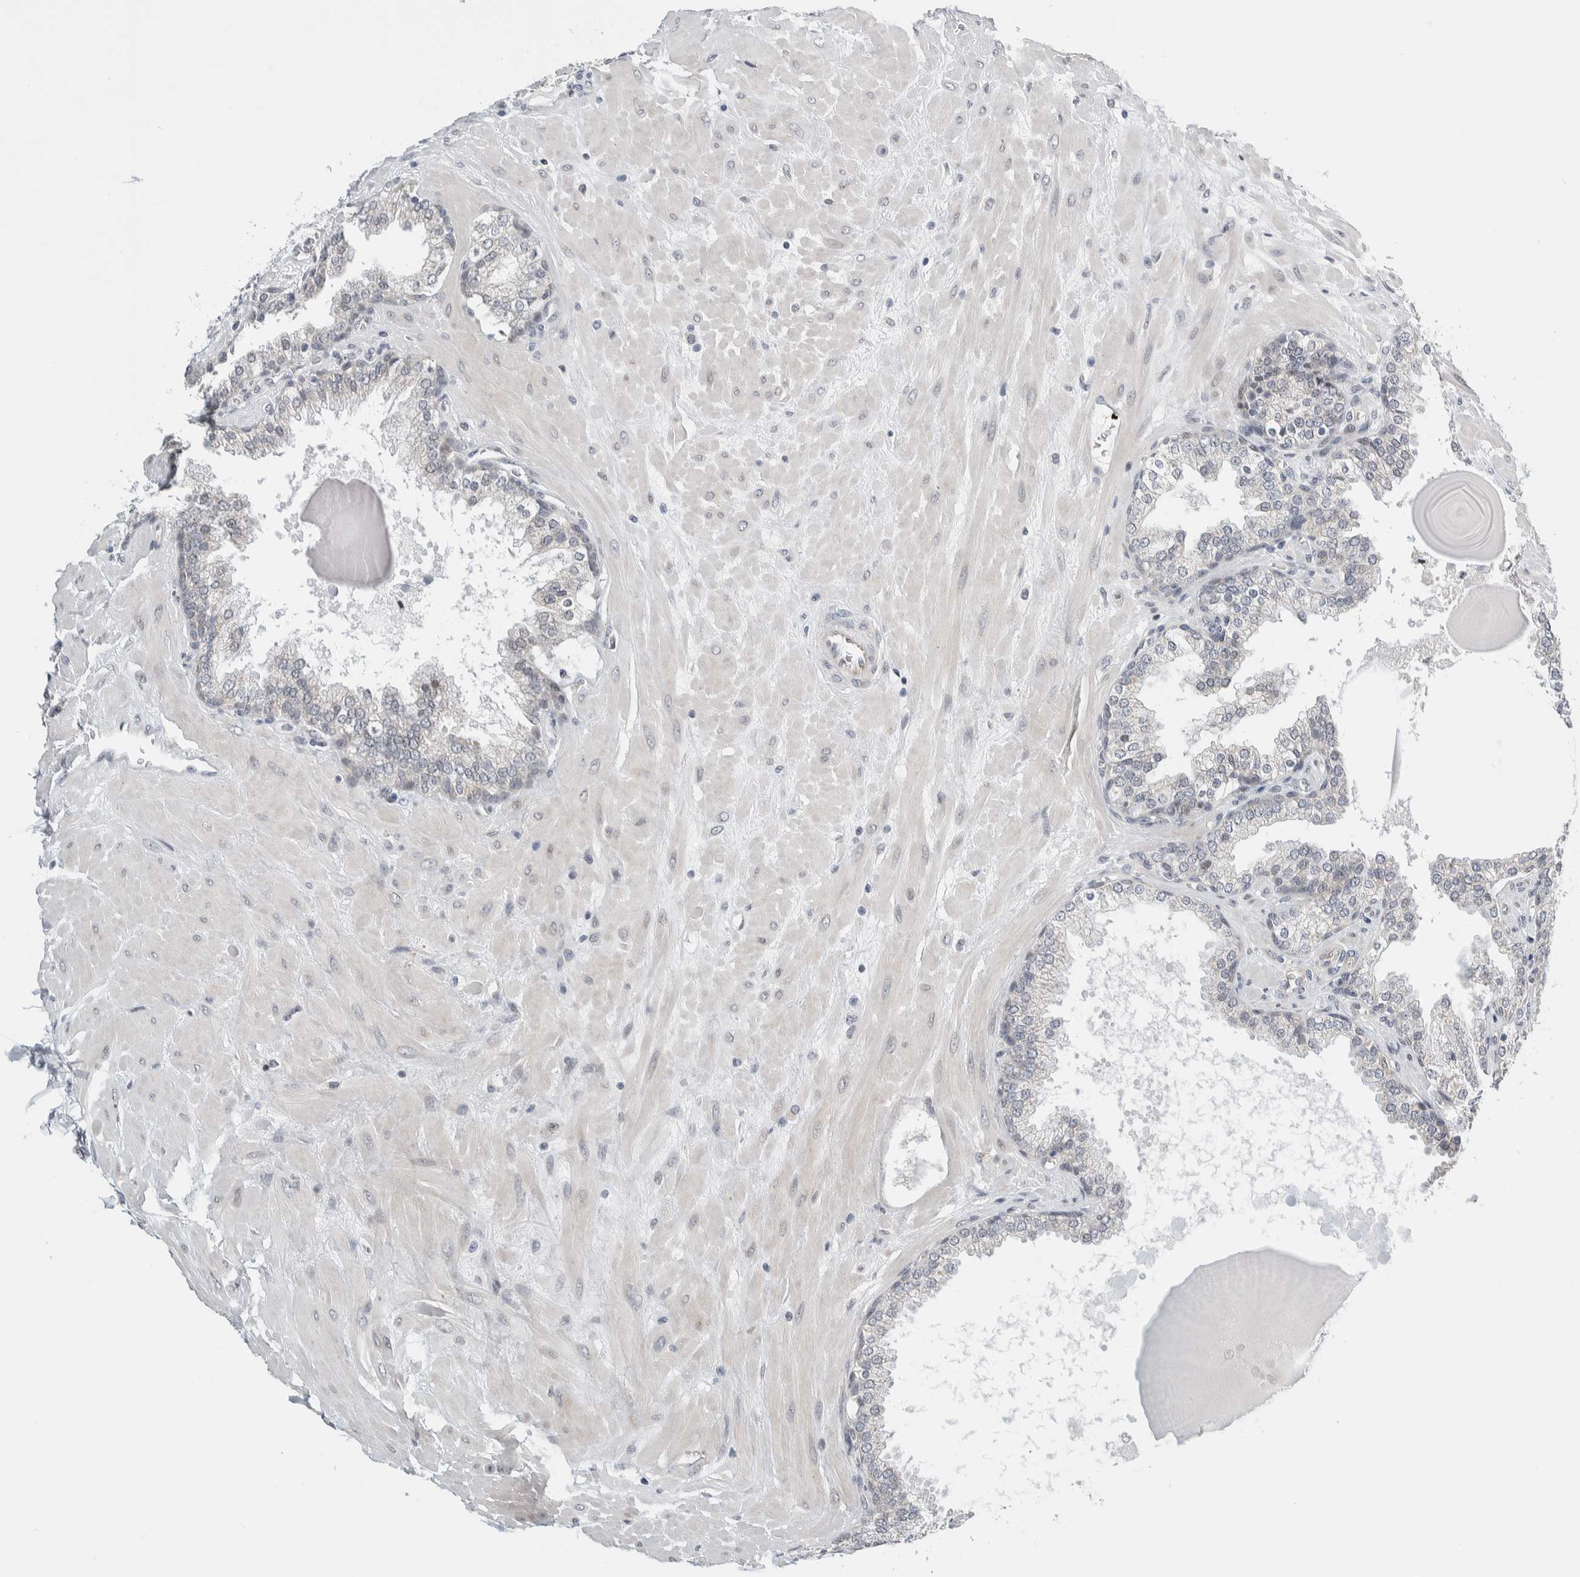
{"staining": {"intensity": "negative", "quantity": "none", "location": "none"}, "tissue": "prostate", "cell_type": "Glandular cells", "image_type": "normal", "snomed": [{"axis": "morphology", "description": "Normal tissue, NOS"}, {"axis": "topography", "description": "Prostate"}], "caption": "IHC photomicrograph of benign human prostate stained for a protein (brown), which exhibits no staining in glandular cells.", "gene": "NEUROD1", "patient": {"sex": "male", "age": 51}}